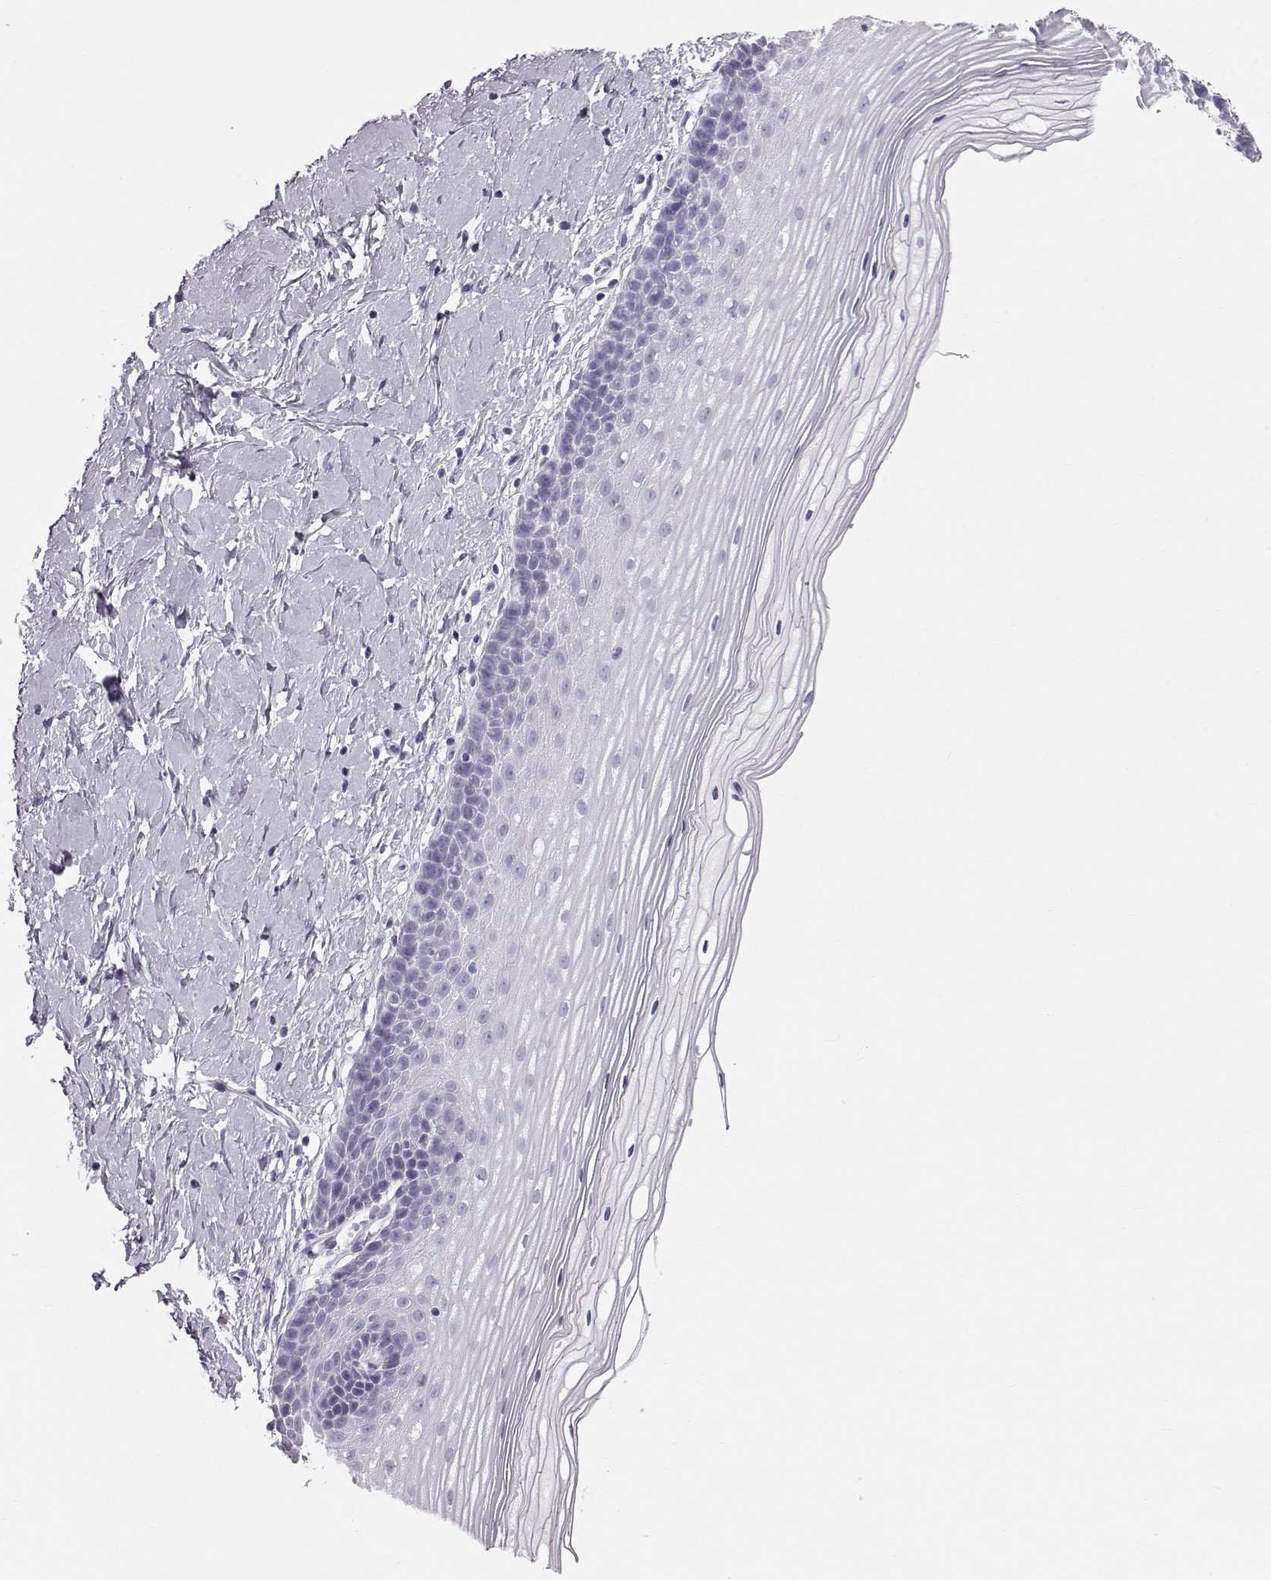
{"staining": {"intensity": "negative", "quantity": "none", "location": "none"}, "tissue": "cervix", "cell_type": "Glandular cells", "image_type": "normal", "snomed": [{"axis": "morphology", "description": "Normal tissue, NOS"}, {"axis": "topography", "description": "Cervix"}], "caption": "This is an IHC image of benign cervix. There is no staining in glandular cells.", "gene": "RD3", "patient": {"sex": "female", "age": 37}}